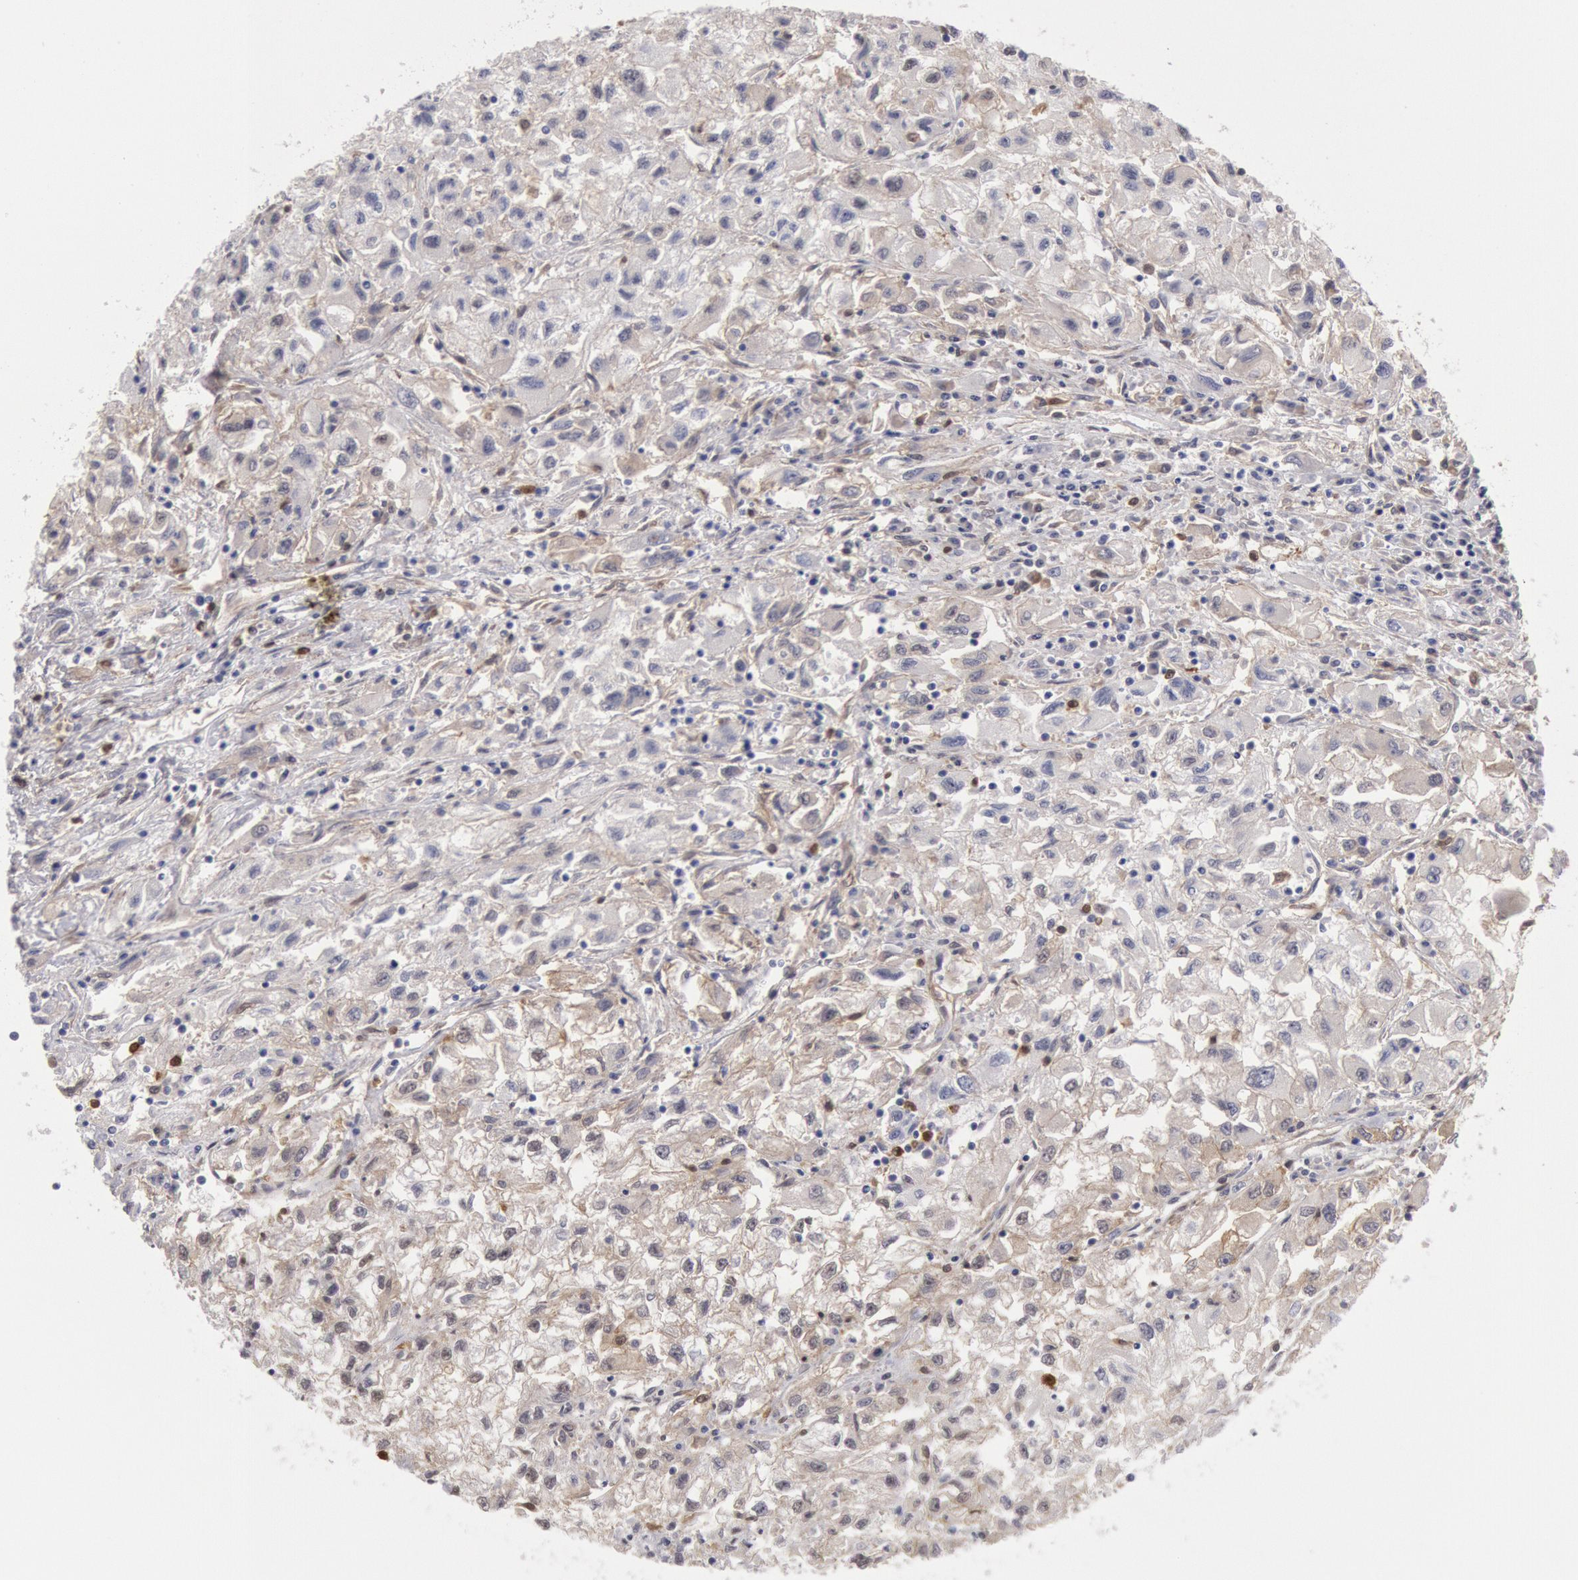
{"staining": {"intensity": "weak", "quantity": ">75%", "location": "cytoplasmic/membranous"}, "tissue": "renal cancer", "cell_type": "Tumor cells", "image_type": "cancer", "snomed": [{"axis": "morphology", "description": "Adenocarcinoma, NOS"}, {"axis": "topography", "description": "Kidney"}], "caption": "Immunohistochemical staining of renal cancer (adenocarcinoma) reveals low levels of weak cytoplasmic/membranous protein staining in approximately >75% of tumor cells.", "gene": "CCDC50", "patient": {"sex": "male", "age": 59}}